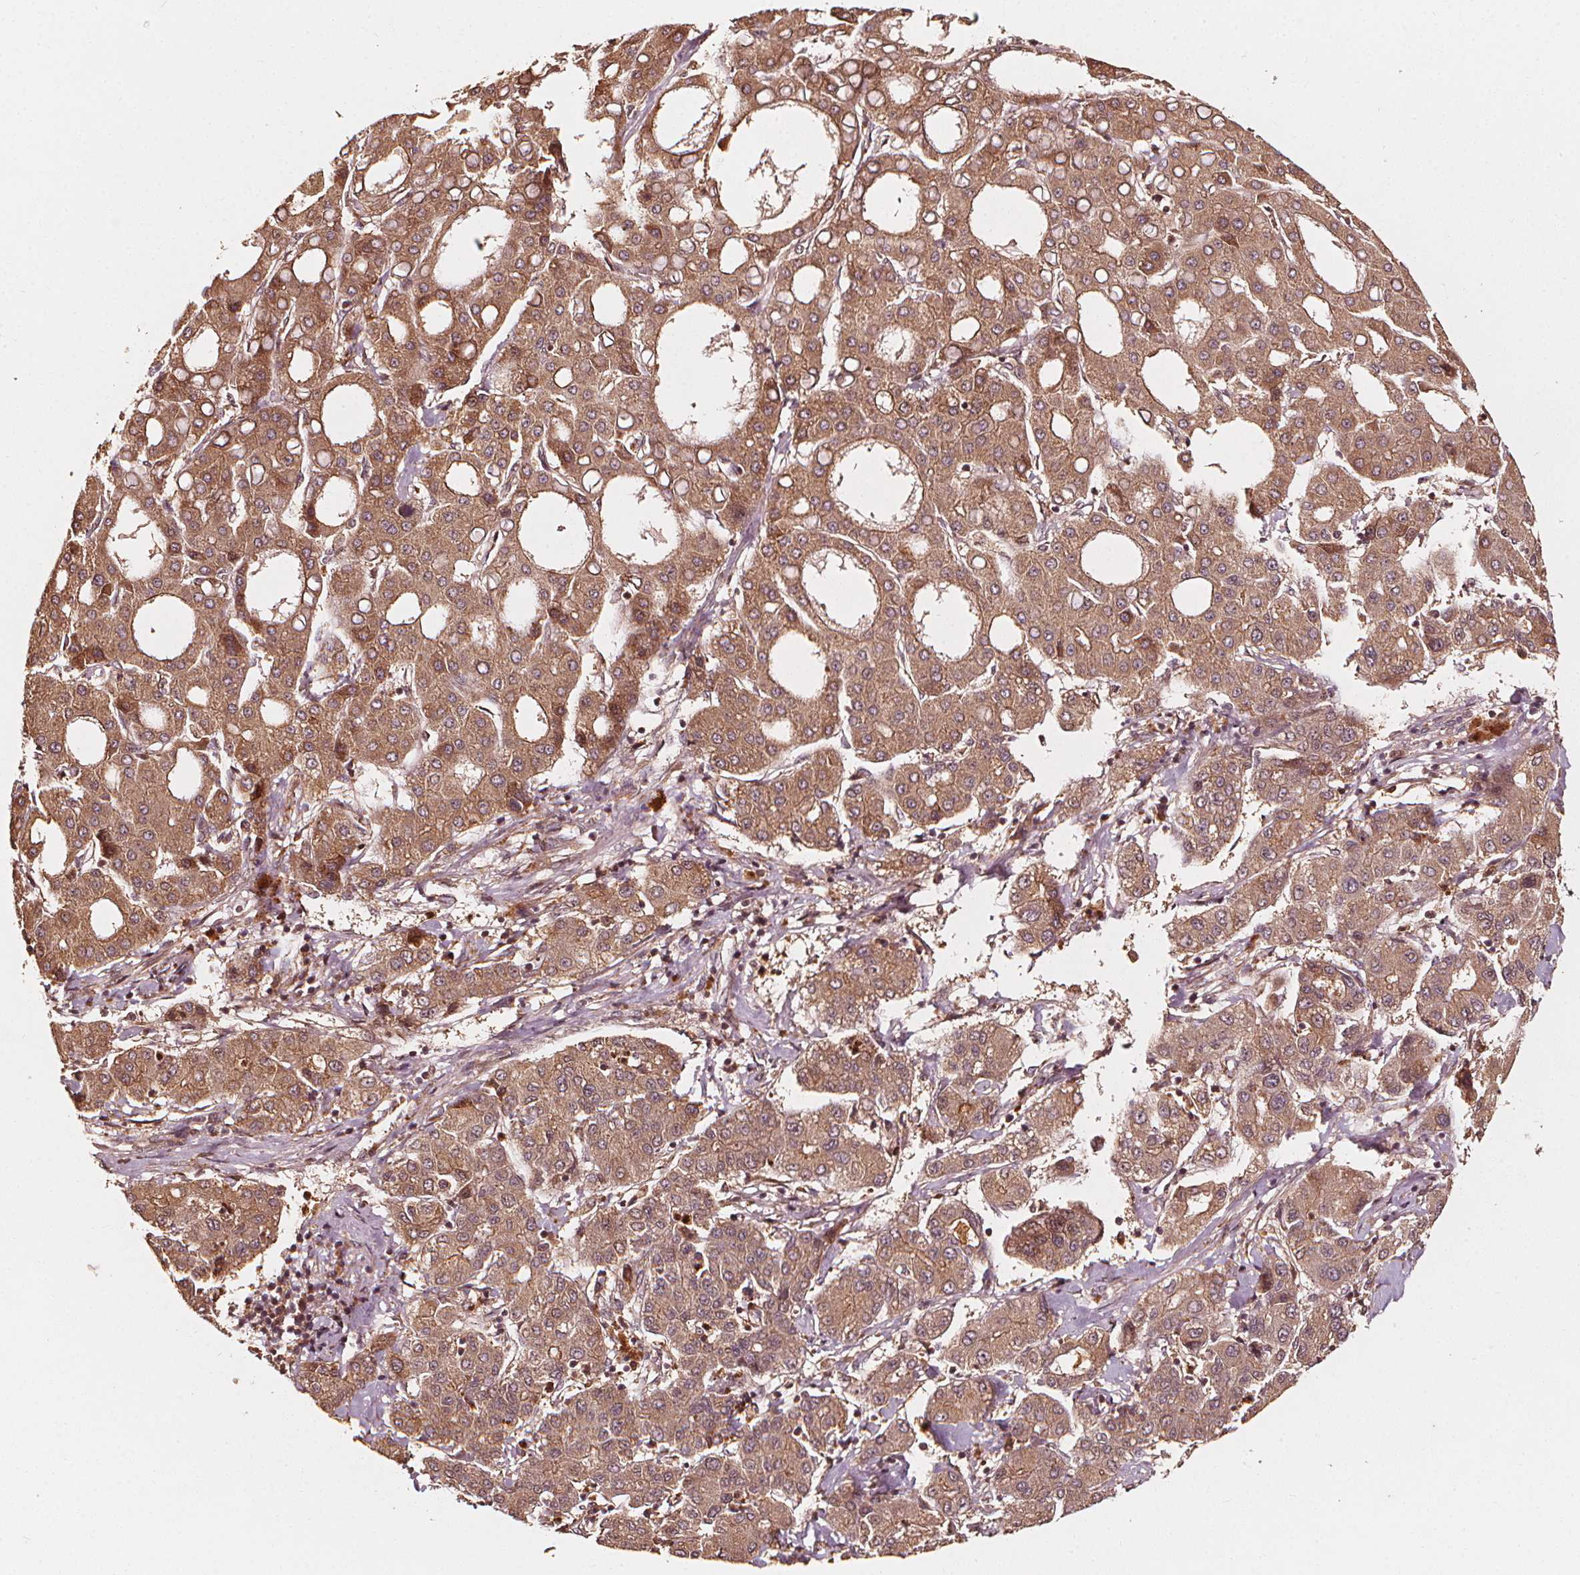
{"staining": {"intensity": "moderate", "quantity": ">75%", "location": "cytoplasmic/membranous"}, "tissue": "liver cancer", "cell_type": "Tumor cells", "image_type": "cancer", "snomed": [{"axis": "morphology", "description": "Carcinoma, Hepatocellular, NOS"}, {"axis": "topography", "description": "Liver"}], "caption": "Tumor cells display medium levels of moderate cytoplasmic/membranous expression in about >75% of cells in hepatocellular carcinoma (liver).", "gene": "NPC1", "patient": {"sex": "male", "age": 65}}